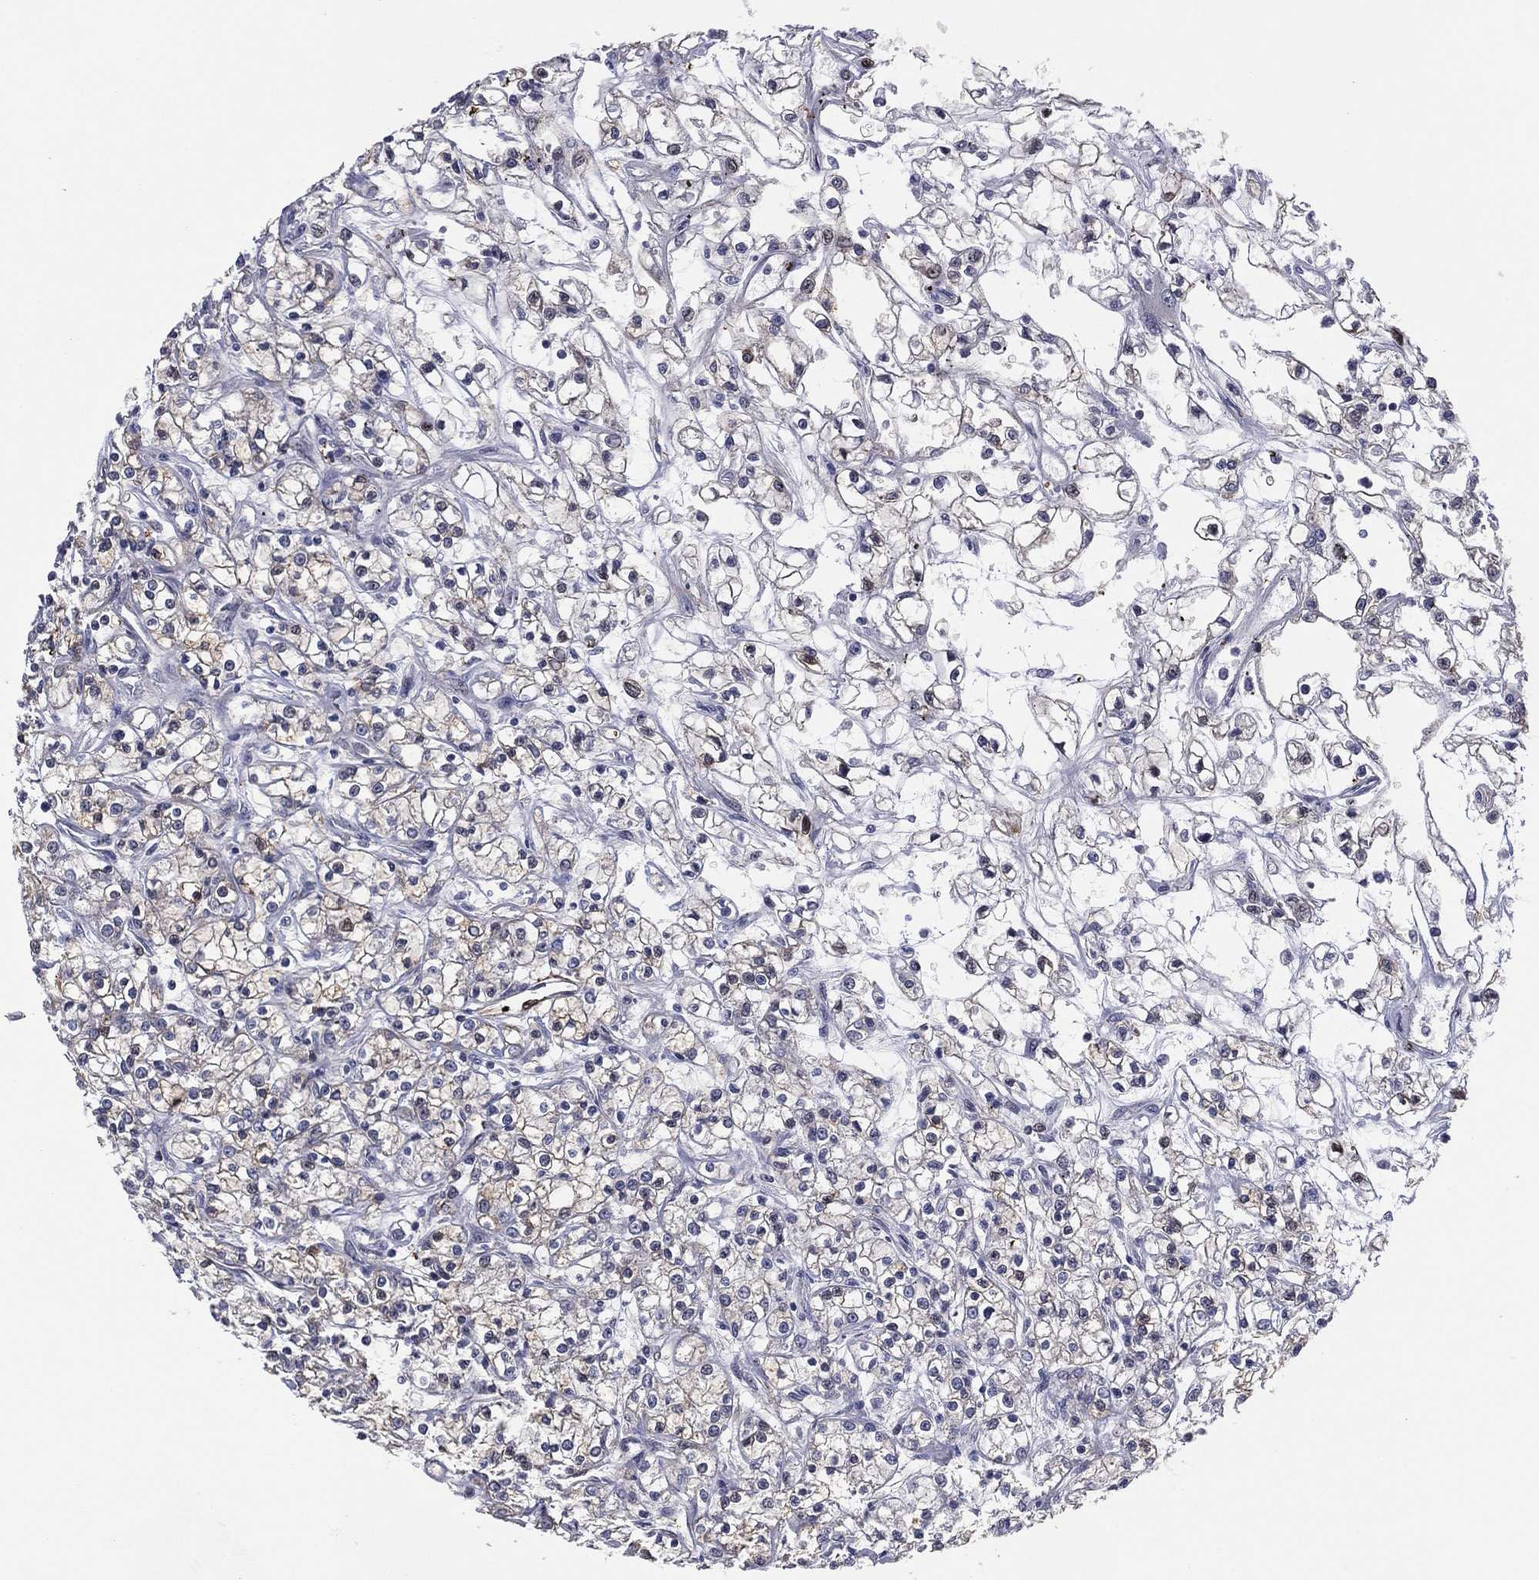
{"staining": {"intensity": "negative", "quantity": "none", "location": "none"}, "tissue": "renal cancer", "cell_type": "Tumor cells", "image_type": "cancer", "snomed": [{"axis": "morphology", "description": "Adenocarcinoma, NOS"}, {"axis": "topography", "description": "Kidney"}], "caption": "DAB immunohistochemical staining of human adenocarcinoma (renal) shows no significant staining in tumor cells.", "gene": "SNCG", "patient": {"sex": "female", "age": 59}}